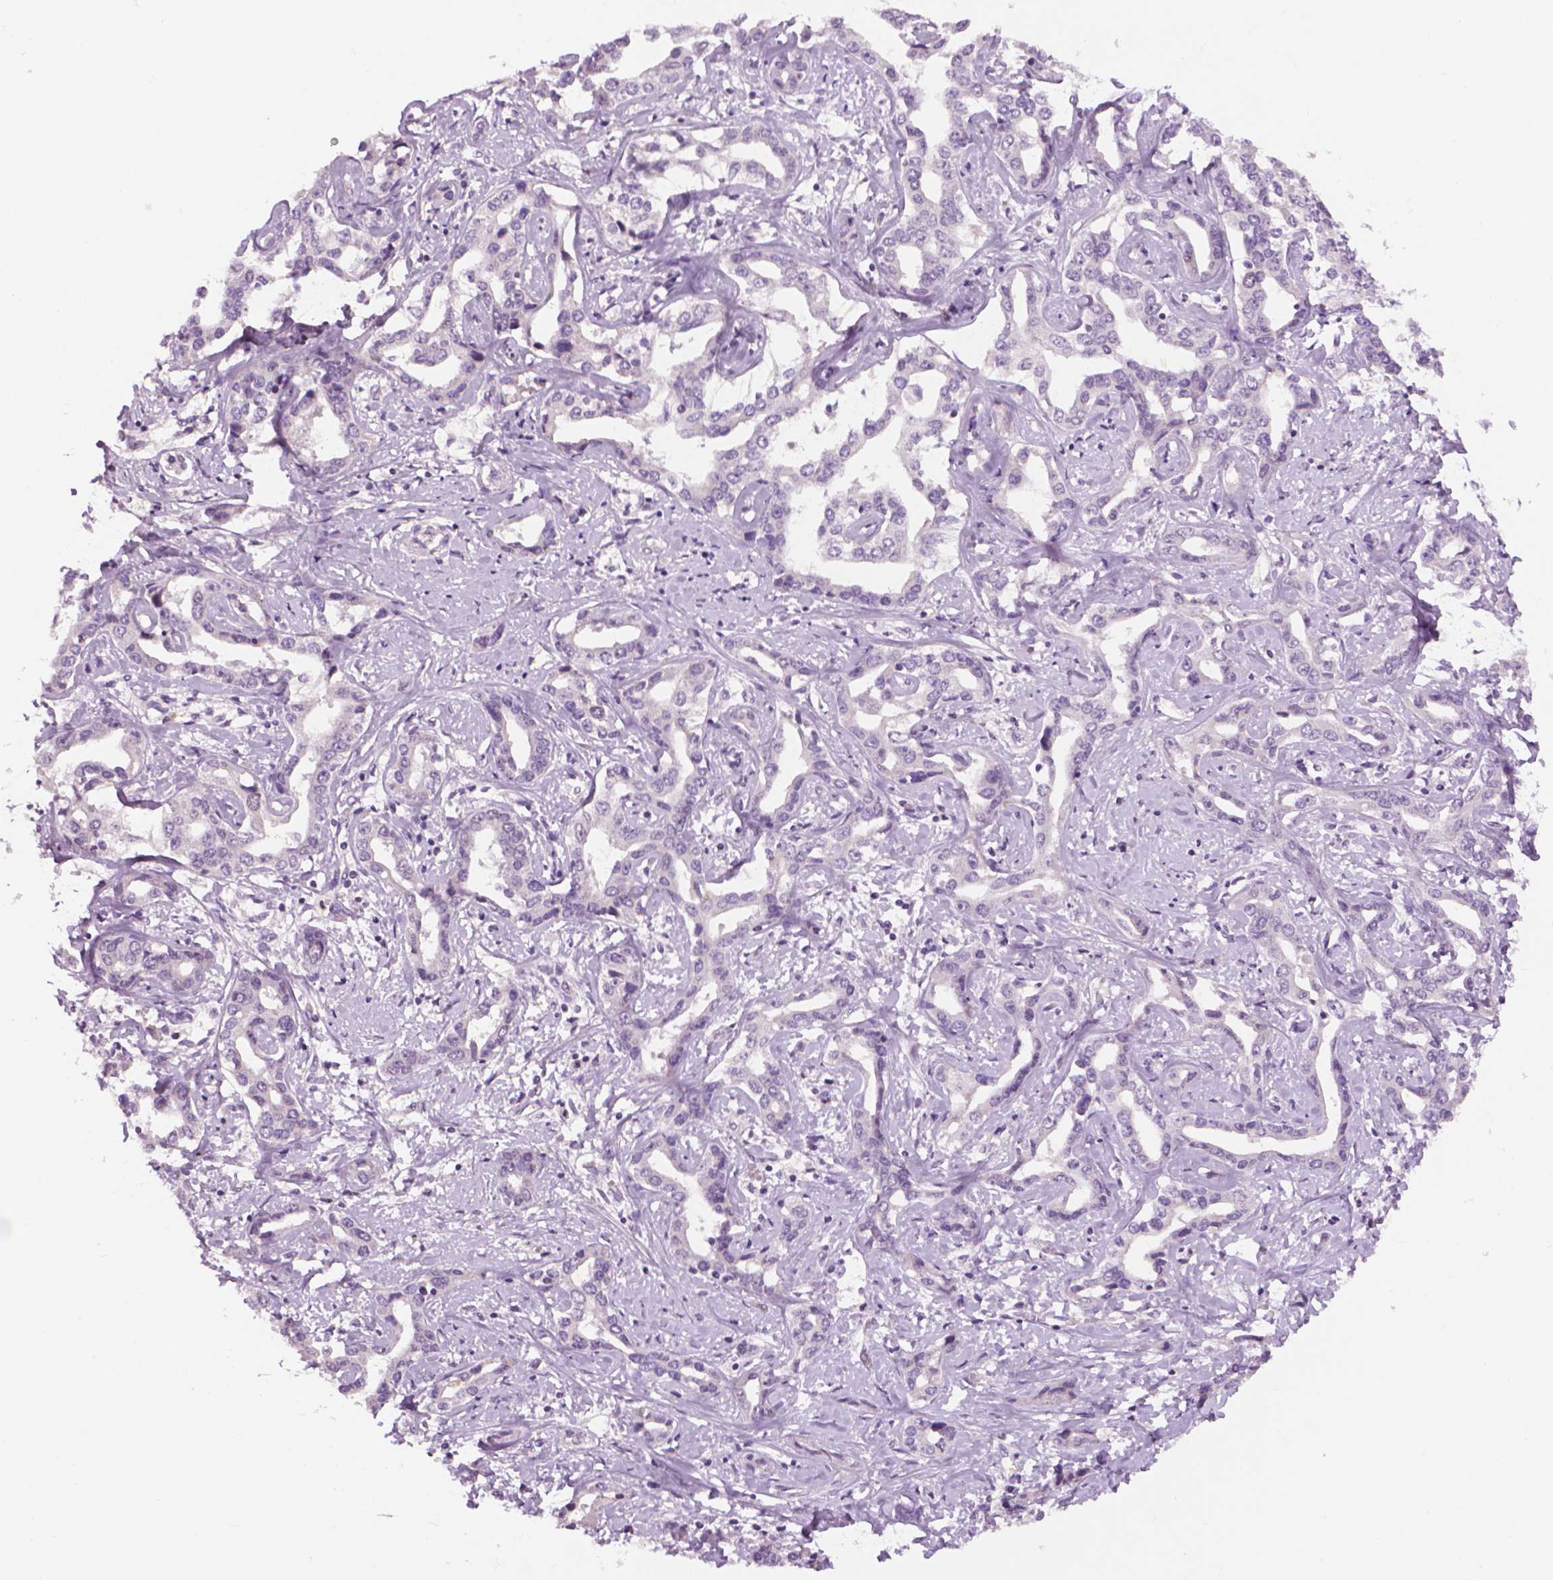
{"staining": {"intensity": "negative", "quantity": "none", "location": "none"}, "tissue": "liver cancer", "cell_type": "Tumor cells", "image_type": "cancer", "snomed": [{"axis": "morphology", "description": "Cholangiocarcinoma"}, {"axis": "topography", "description": "Liver"}], "caption": "IHC micrograph of neoplastic tissue: human liver cancer (cholangiocarcinoma) stained with DAB demonstrates no significant protein positivity in tumor cells.", "gene": "CDKN2D", "patient": {"sex": "male", "age": 59}}